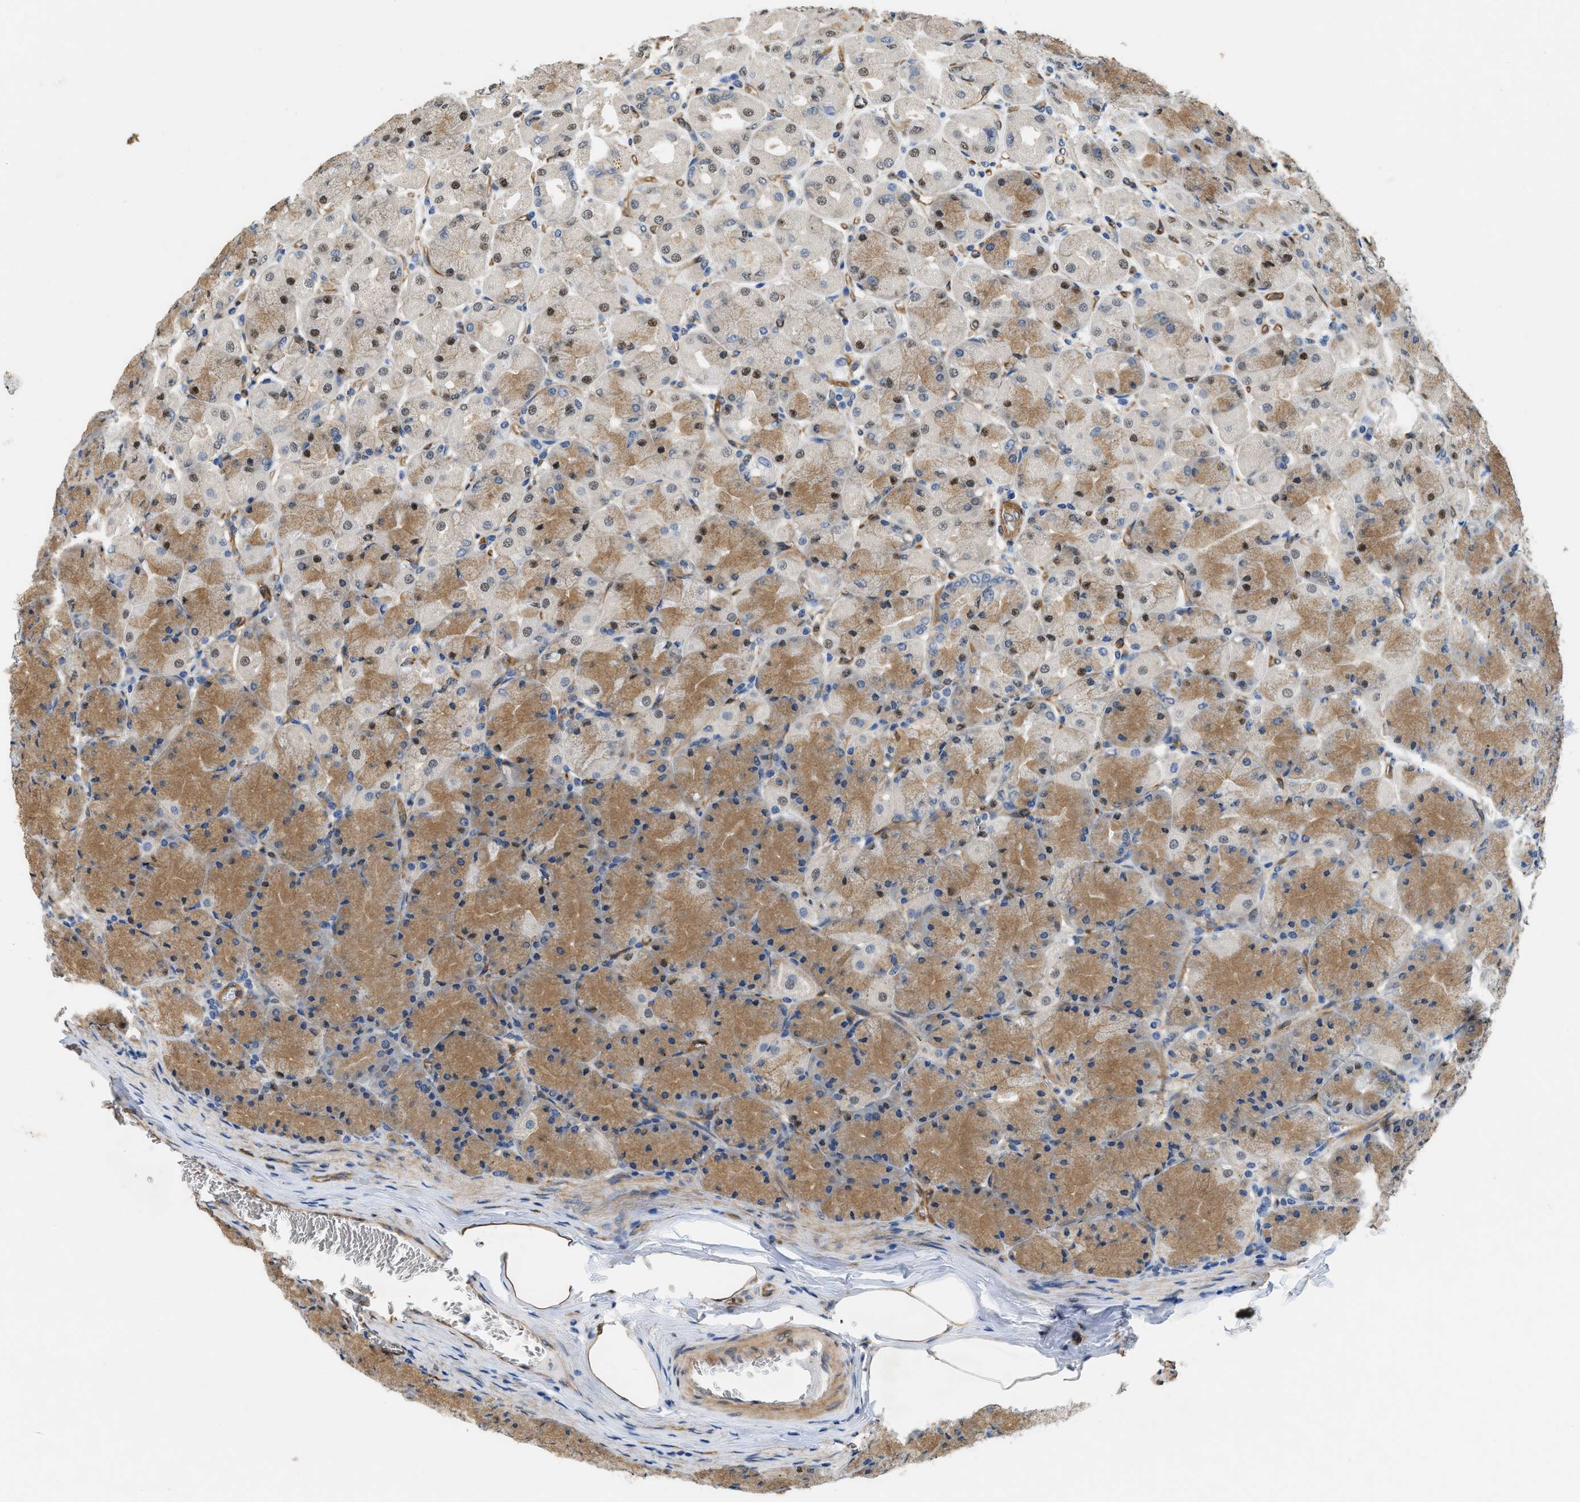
{"staining": {"intensity": "moderate", "quantity": "25%-75%", "location": "cytoplasmic/membranous,nuclear"}, "tissue": "stomach", "cell_type": "Glandular cells", "image_type": "normal", "snomed": [{"axis": "morphology", "description": "Normal tissue, NOS"}, {"axis": "topography", "description": "Stomach, upper"}], "caption": "Protein staining of benign stomach reveals moderate cytoplasmic/membranous,nuclear positivity in approximately 25%-75% of glandular cells. (DAB (3,3'-diaminobenzidine) = brown stain, brightfield microscopy at high magnification).", "gene": "RAPH1", "patient": {"sex": "female", "age": 56}}